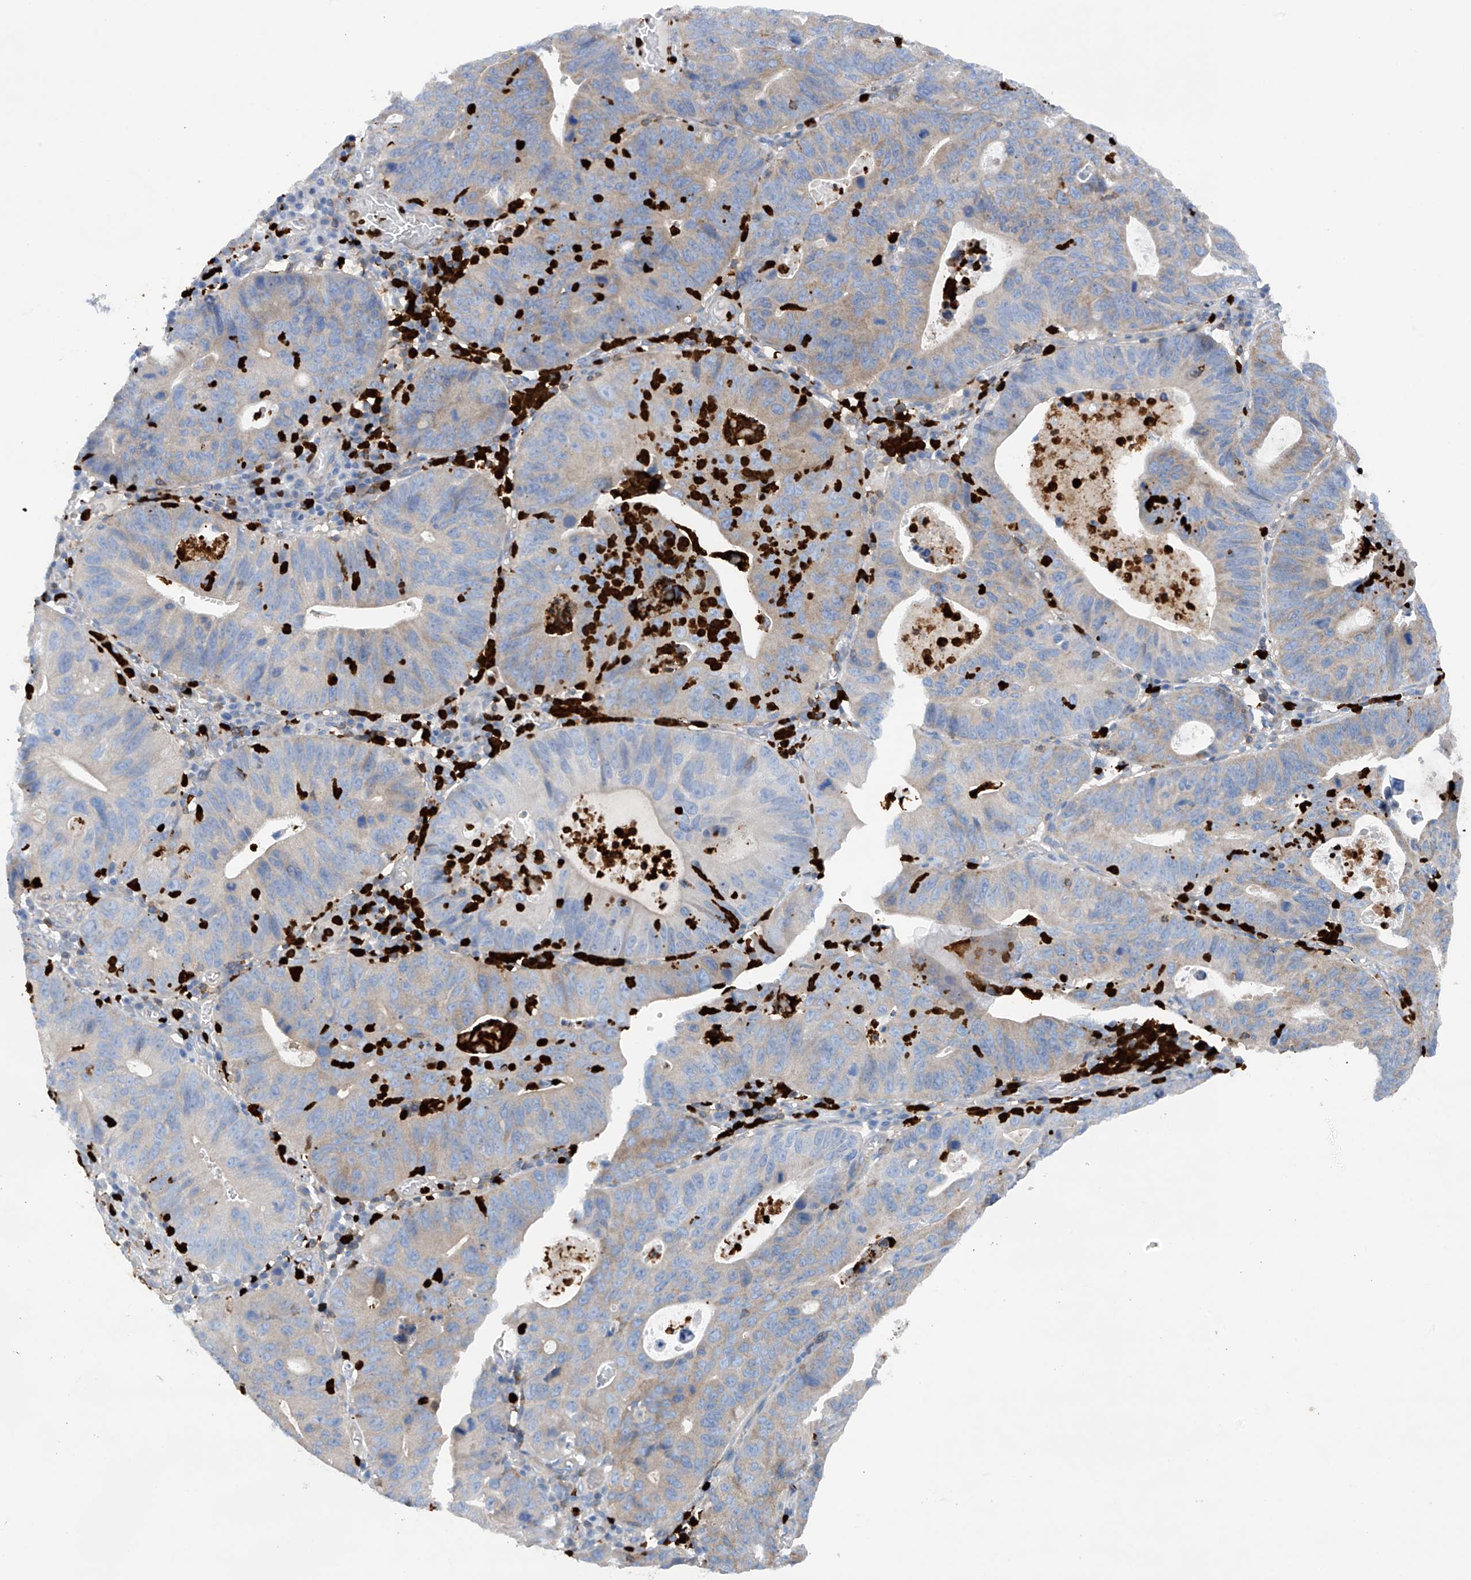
{"staining": {"intensity": "moderate", "quantity": "25%-75%", "location": "cytoplasmic/membranous"}, "tissue": "stomach cancer", "cell_type": "Tumor cells", "image_type": "cancer", "snomed": [{"axis": "morphology", "description": "Adenocarcinoma, NOS"}, {"axis": "topography", "description": "Stomach"}], "caption": "Moderate cytoplasmic/membranous positivity for a protein is seen in approximately 25%-75% of tumor cells of adenocarcinoma (stomach) using immunohistochemistry (IHC).", "gene": "PHACTR2", "patient": {"sex": "male", "age": 59}}